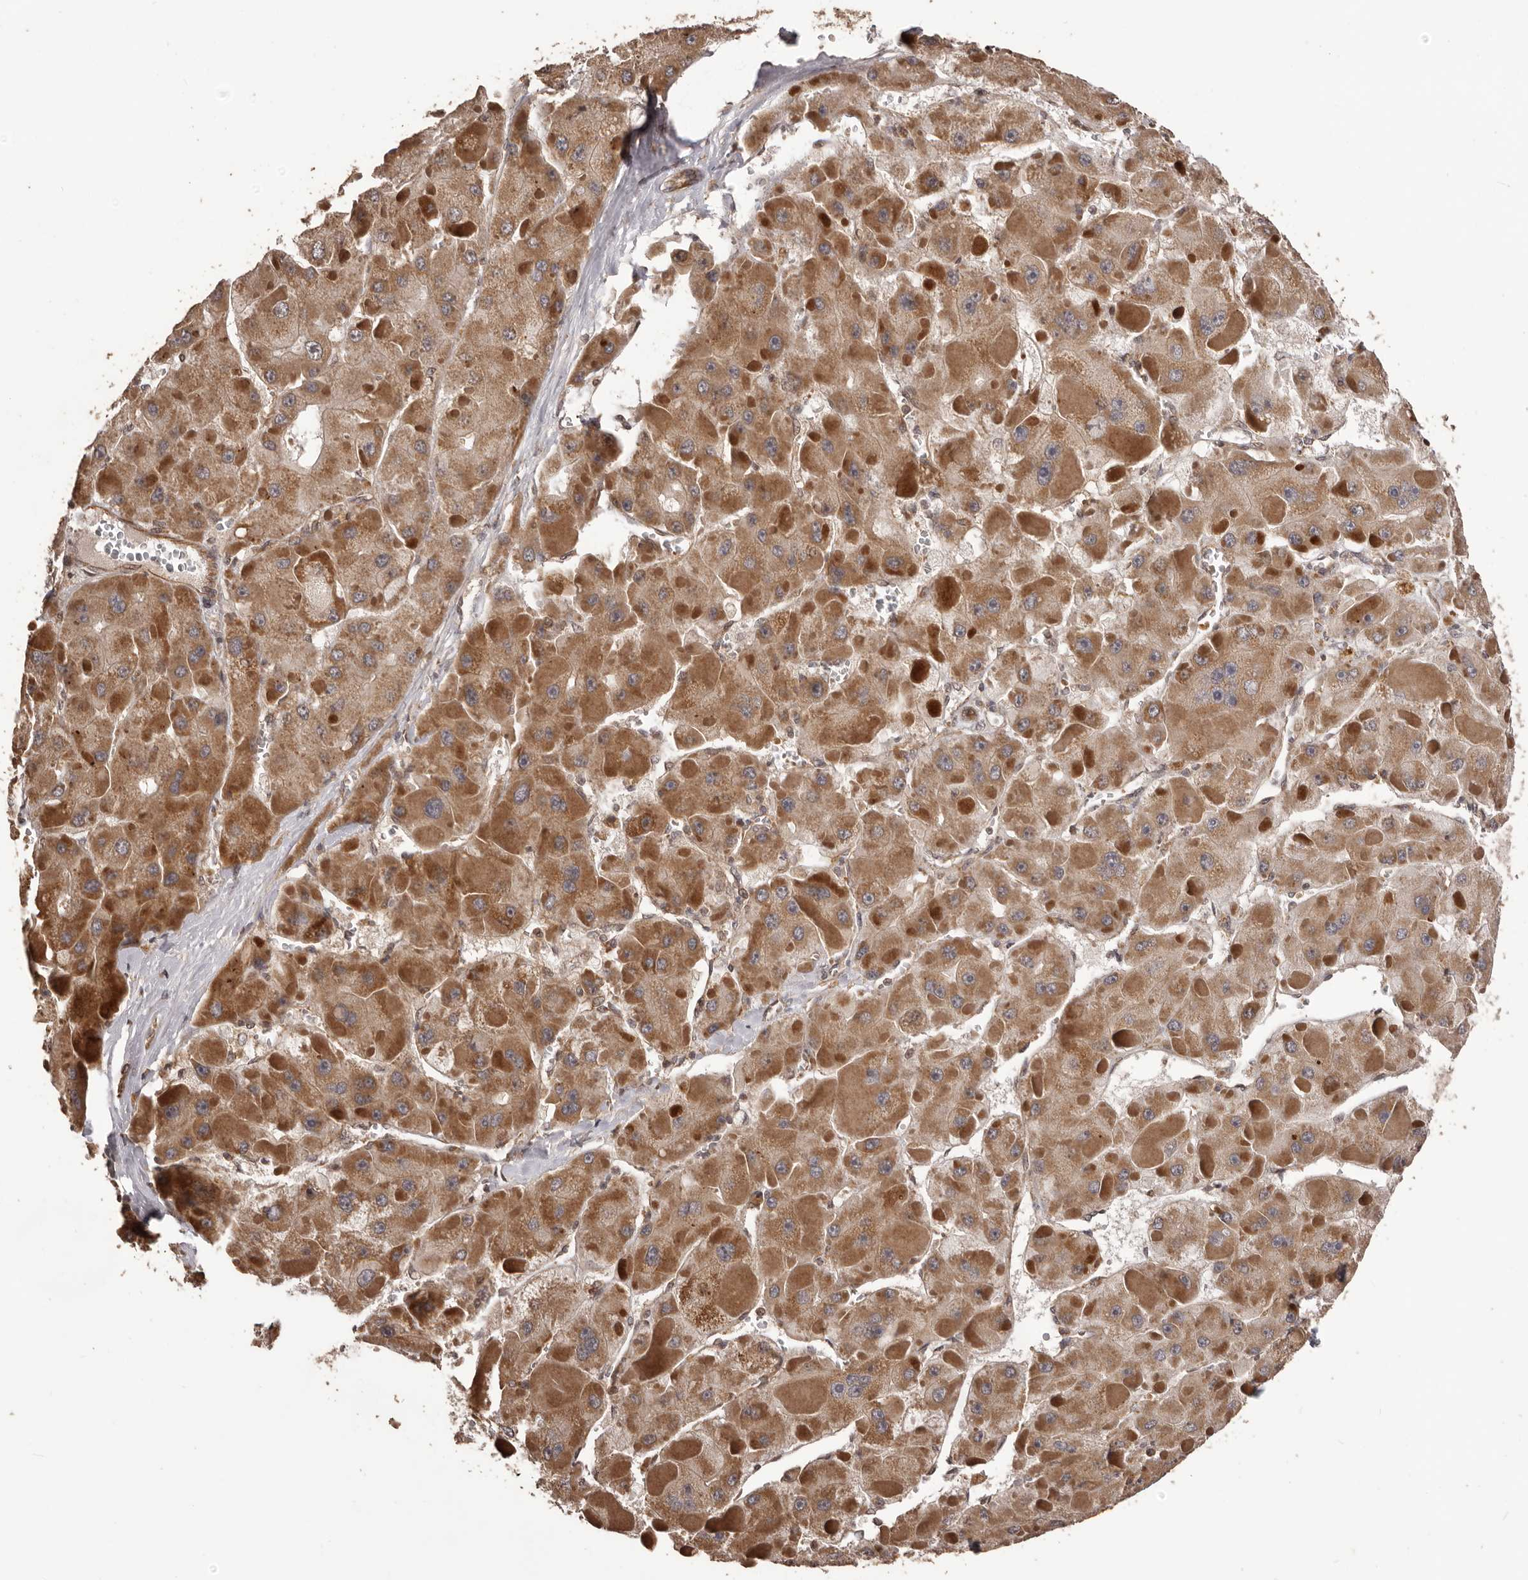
{"staining": {"intensity": "strong", "quantity": ">75%", "location": "cytoplasmic/membranous"}, "tissue": "liver cancer", "cell_type": "Tumor cells", "image_type": "cancer", "snomed": [{"axis": "morphology", "description": "Carcinoma, Hepatocellular, NOS"}, {"axis": "topography", "description": "Liver"}], "caption": "Protein expression analysis of hepatocellular carcinoma (liver) demonstrates strong cytoplasmic/membranous expression in approximately >75% of tumor cells.", "gene": "QRSL1", "patient": {"sex": "female", "age": 73}}